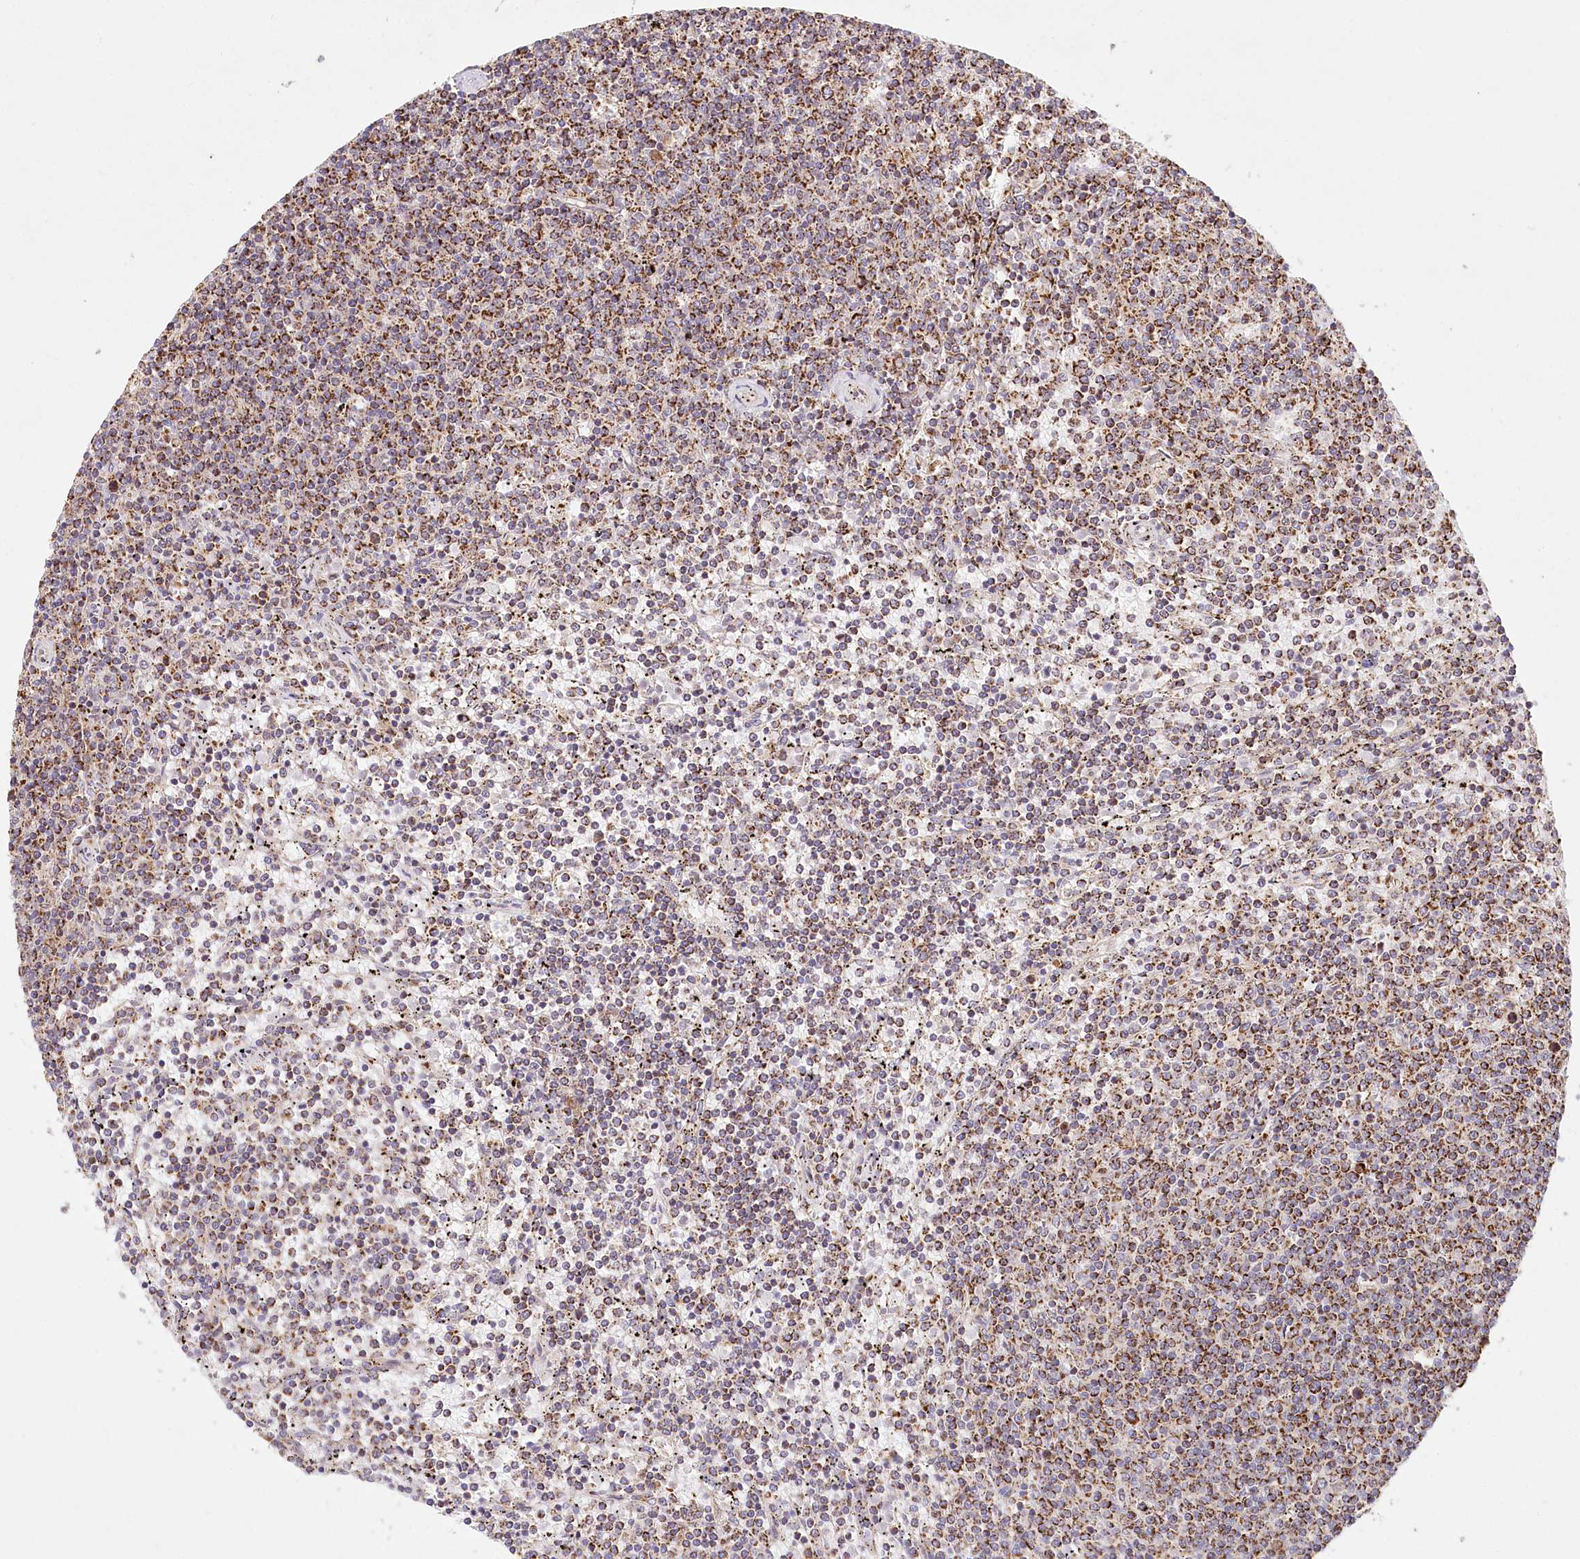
{"staining": {"intensity": "moderate", "quantity": ">75%", "location": "cytoplasmic/membranous"}, "tissue": "lymphoma", "cell_type": "Tumor cells", "image_type": "cancer", "snomed": [{"axis": "morphology", "description": "Malignant lymphoma, non-Hodgkin's type, Low grade"}, {"axis": "topography", "description": "Spleen"}], "caption": "This micrograph displays immunohistochemistry (IHC) staining of lymphoma, with medium moderate cytoplasmic/membranous positivity in about >75% of tumor cells.", "gene": "UMPS", "patient": {"sex": "female", "age": 50}}